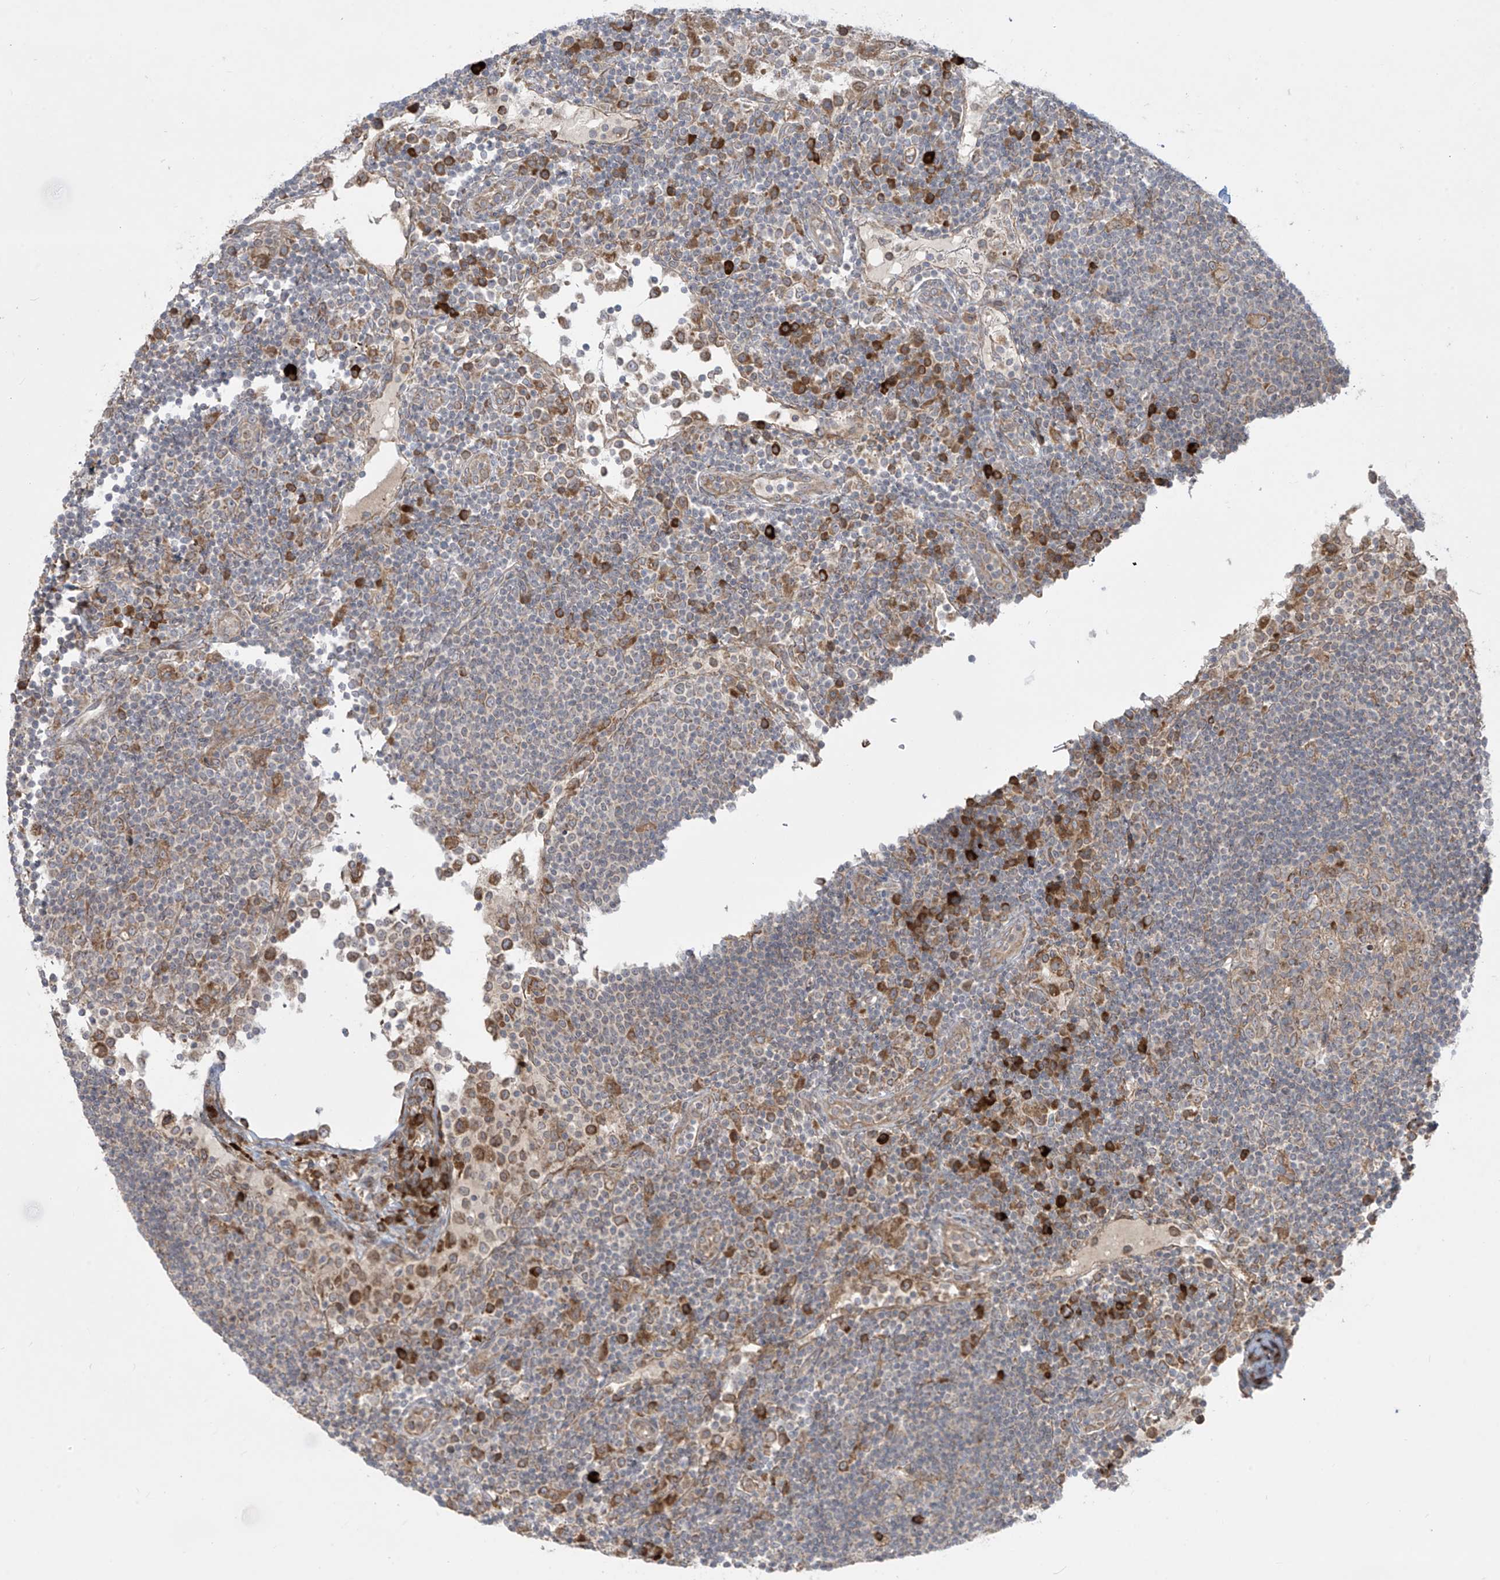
{"staining": {"intensity": "moderate", "quantity": "<25%", "location": "cytoplasmic/membranous"}, "tissue": "lymph node", "cell_type": "Germinal center cells", "image_type": "normal", "snomed": [{"axis": "morphology", "description": "Normal tissue, NOS"}, {"axis": "topography", "description": "Lymph node"}], "caption": "About <25% of germinal center cells in benign lymph node exhibit moderate cytoplasmic/membranous protein expression as visualized by brown immunohistochemical staining.", "gene": "PPAT", "patient": {"sex": "female", "age": 53}}